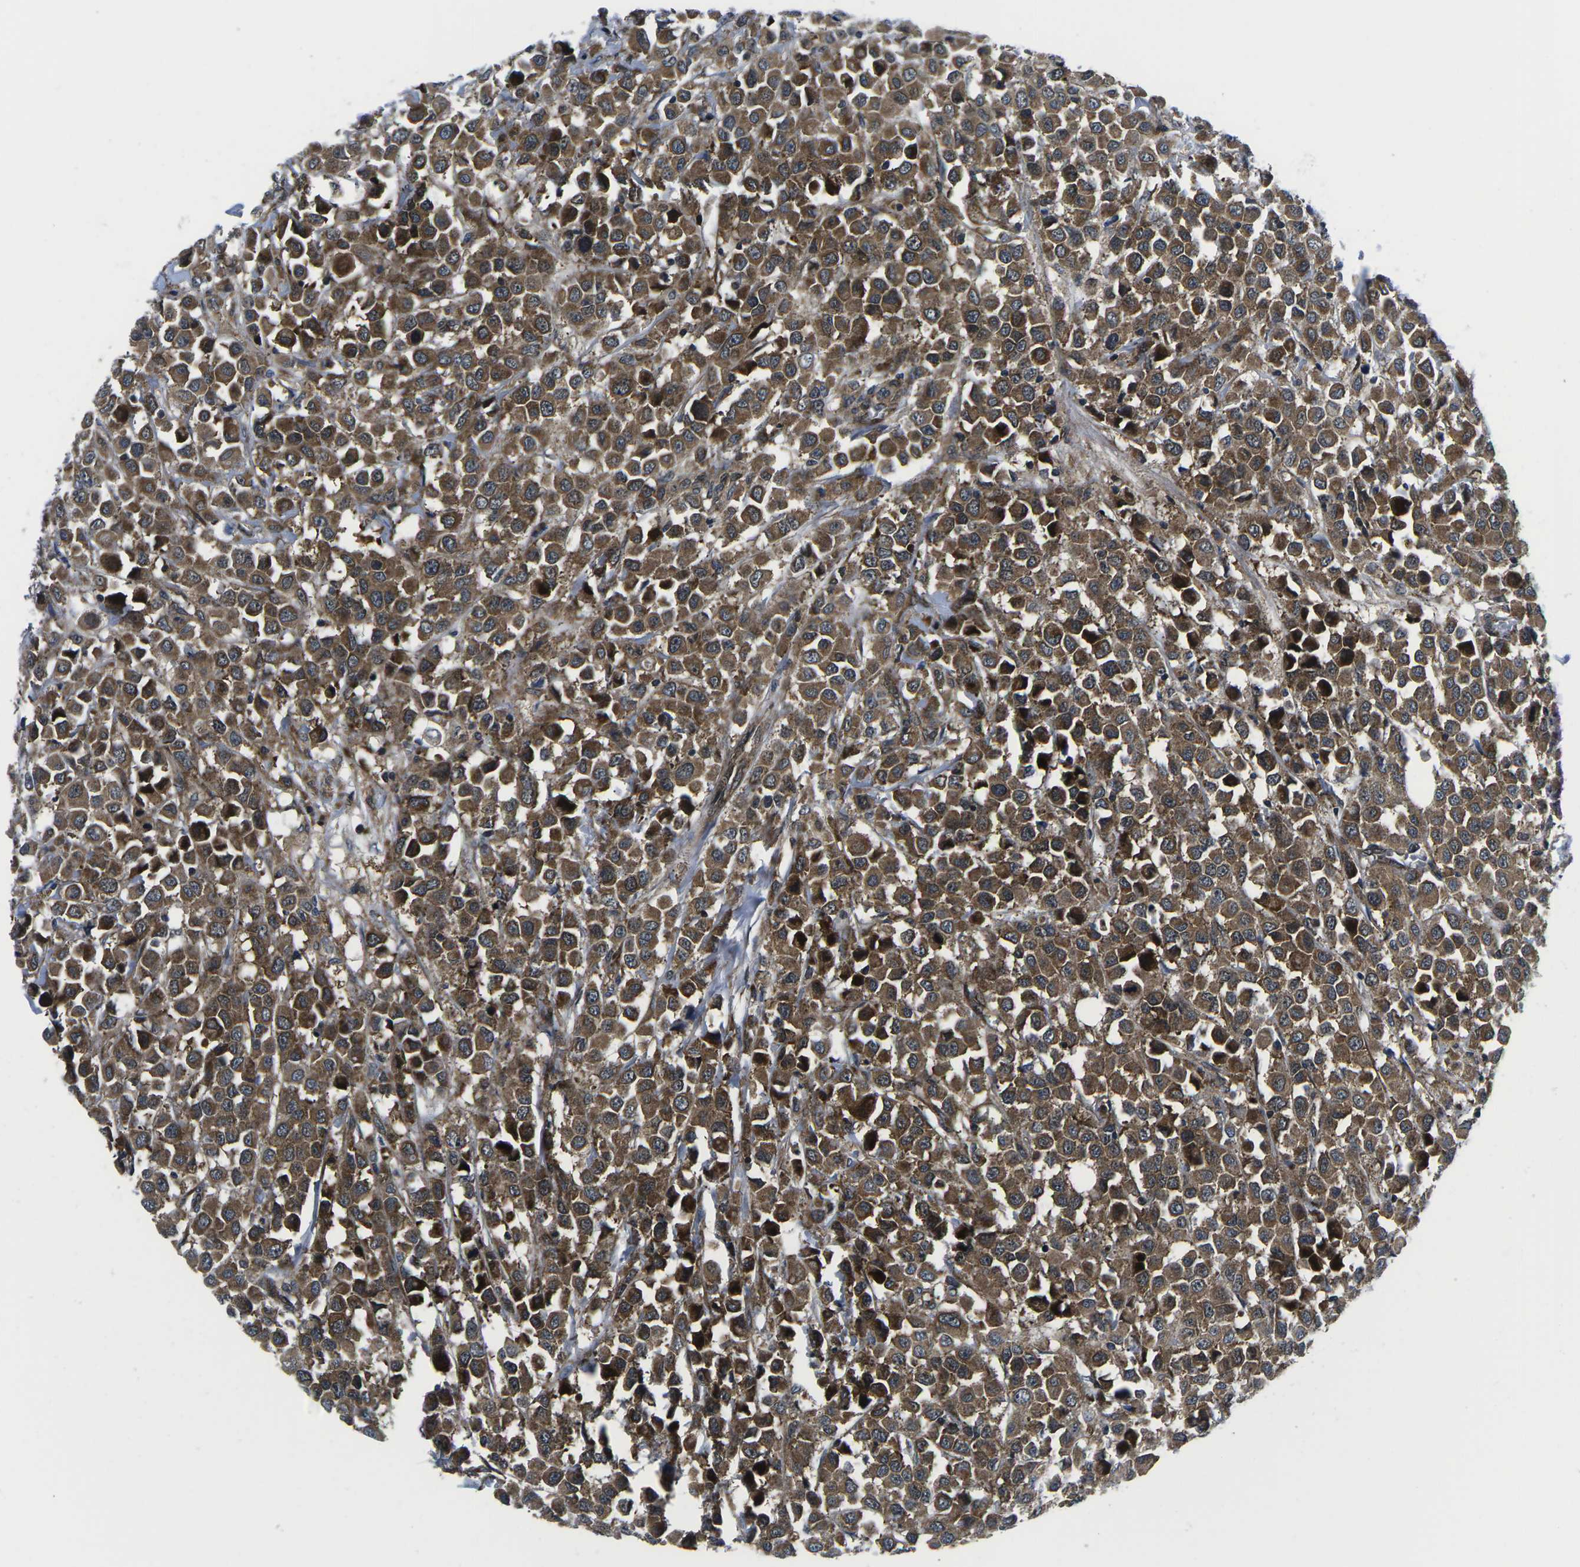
{"staining": {"intensity": "moderate", "quantity": ">75%", "location": "cytoplasmic/membranous"}, "tissue": "breast cancer", "cell_type": "Tumor cells", "image_type": "cancer", "snomed": [{"axis": "morphology", "description": "Duct carcinoma"}, {"axis": "topography", "description": "Breast"}], "caption": "A high-resolution histopathology image shows IHC staining of breast infiltrating ductal carcinoma, which displays moderate cytoplasmic/membranous staining in about >75% of tumor cells.", "gene": "EIF4E", "patient": {"sex": "female", "age": 61}}